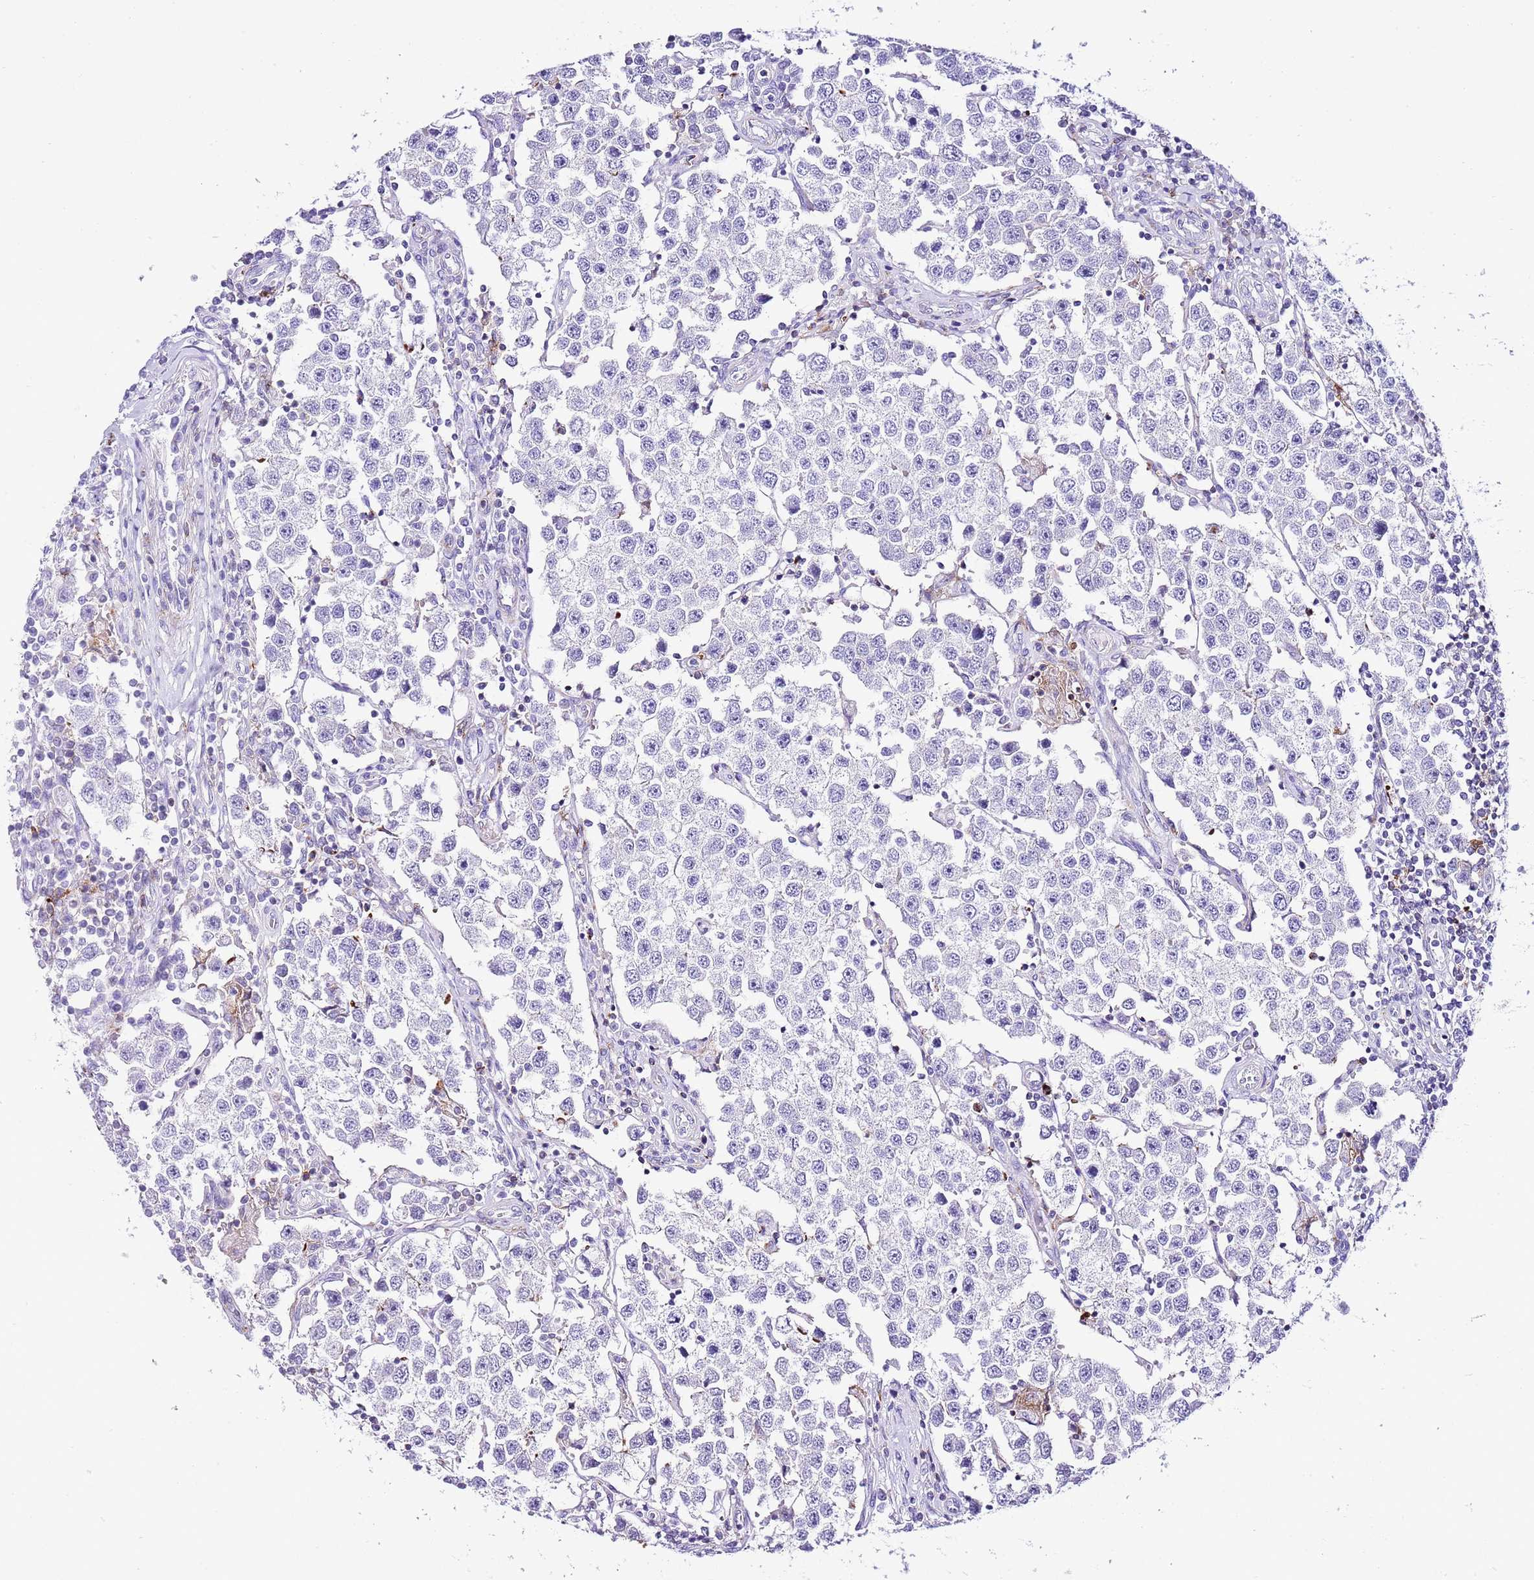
{"staining": {"intensity": "negative", "quantity": "none", "location": "none"}, "tissue": "testis cancer", "cell_type": "Tumor cells", "image_type": "cancer", "snomed": [{"axis": "morphology", "description": "Seminoma, NOS"}, {"axis": "topography", "description": "Testis"}], "caption": "The image shows no significant positivity in tumor cells of testis cancer.", "gene": "ALDH3A1", "patient": {"sex": "male", "age": 37}}